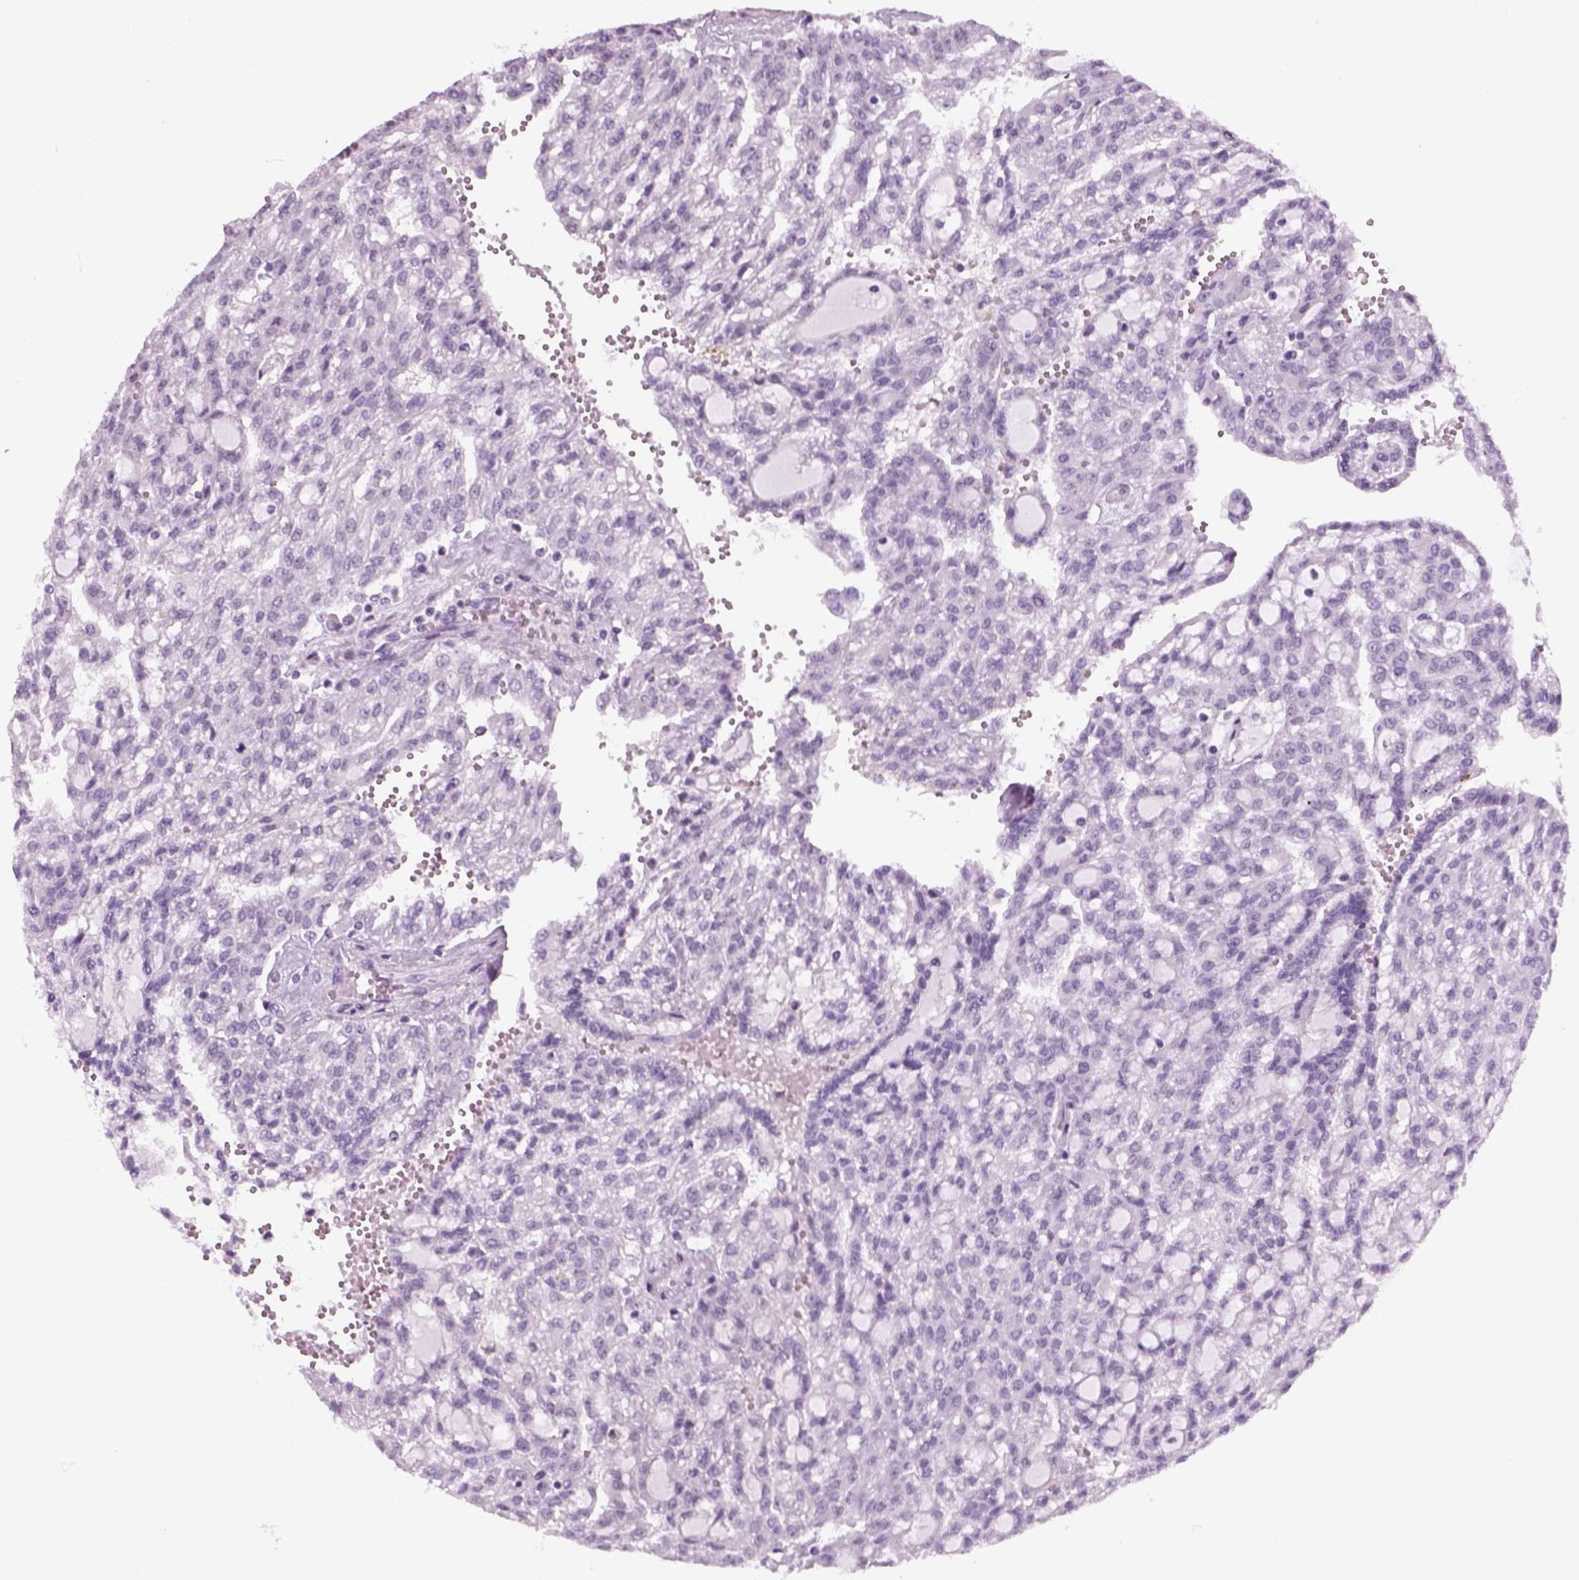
{"staining": {"intensity": "negative", "quantity": "none", "location": "none"}, "tissue": "renal cancer", "cell_type": "Tumor cells", "image_type": "cancer", "snomed": [{"axis": "morphology", "description": "Adenocarcinoma, NOS"}, {"axis": "topography", "description": "Kidney"}], "caption": "An image of human renal adenocarcinoma is negative for staining in tumor cells.", "gene": "ZNF865", "patient": {"sex": "male", "age": 63}}